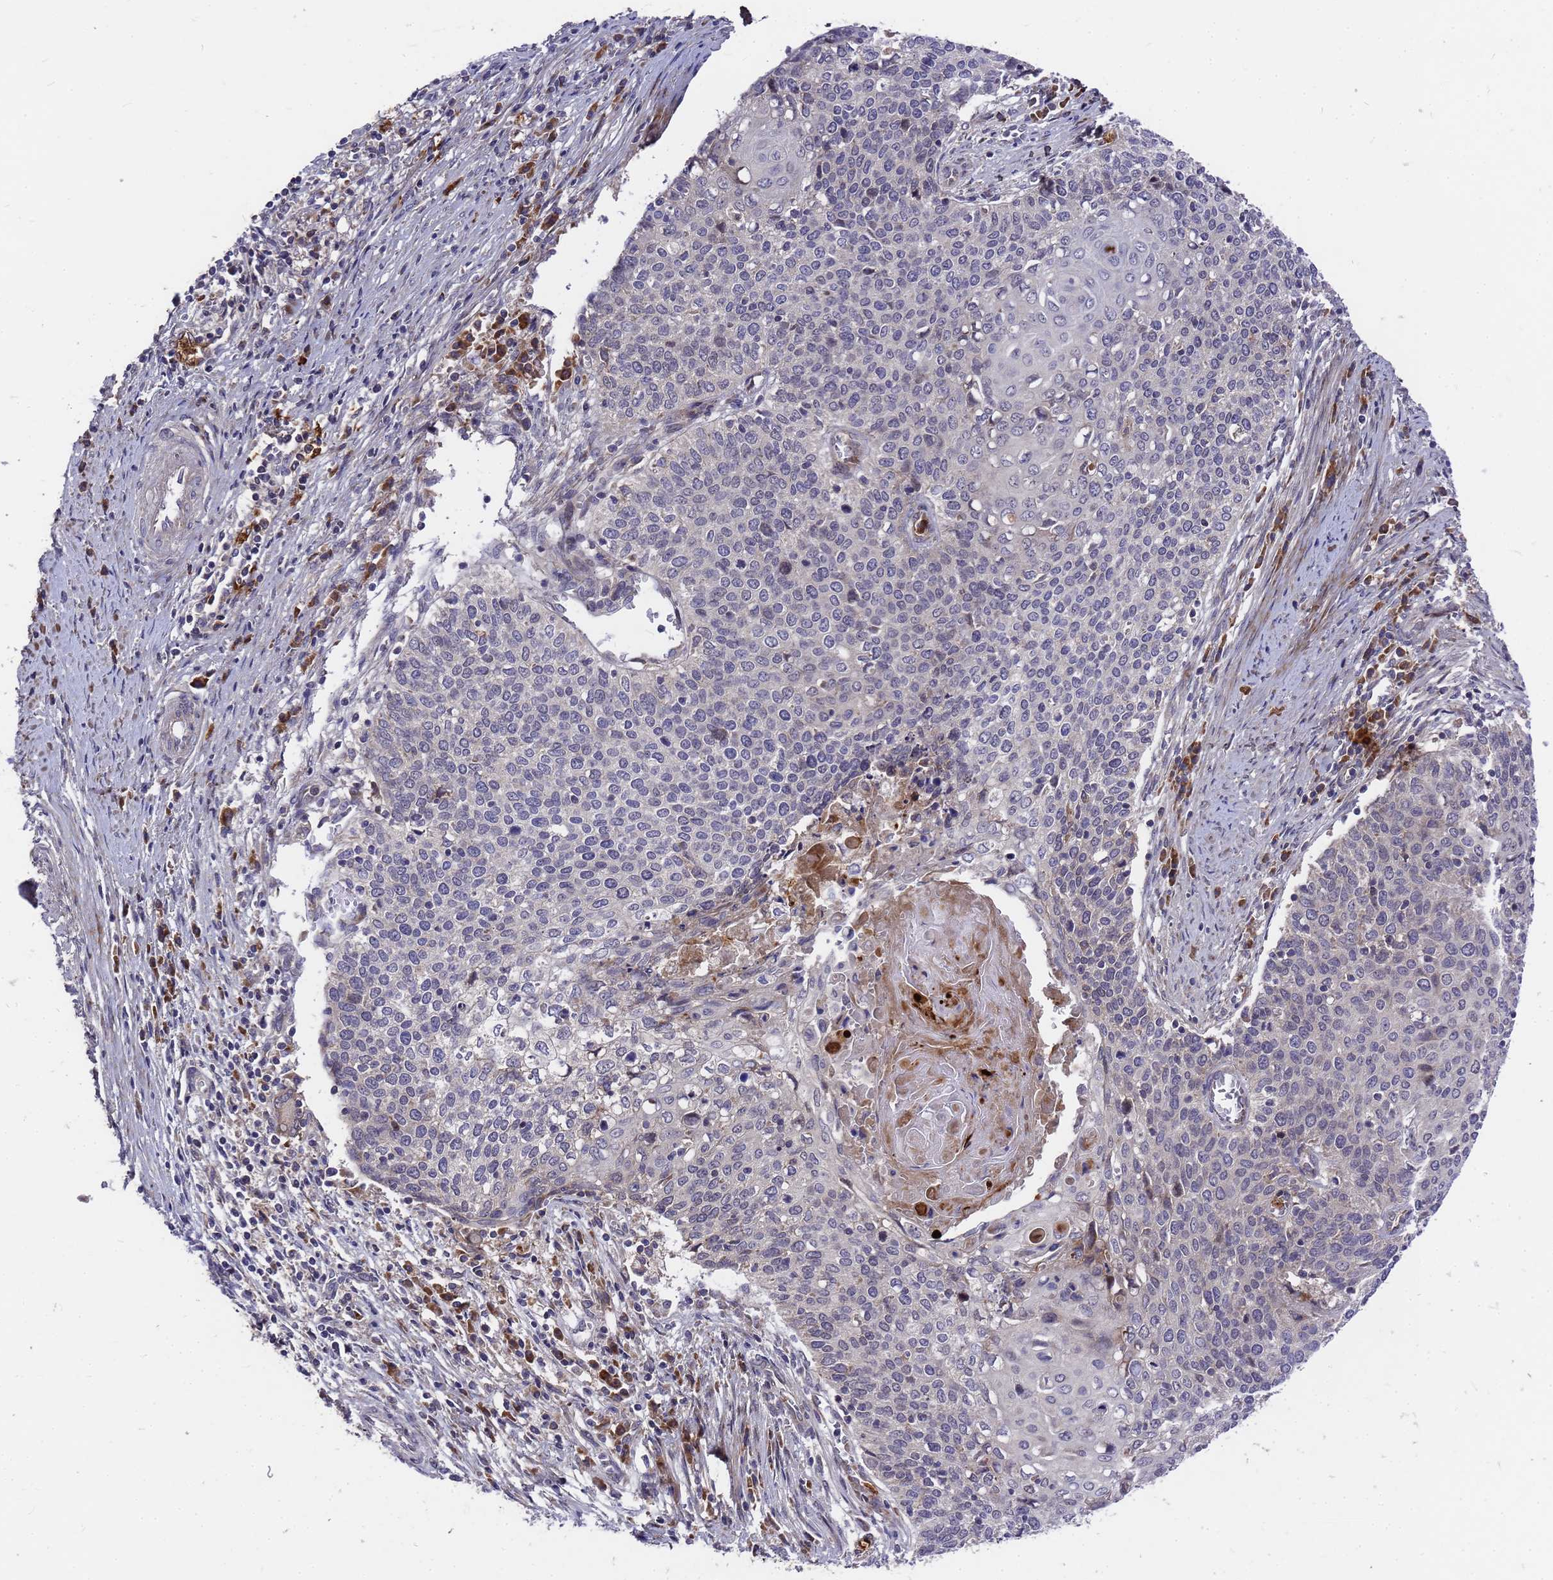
{"staining": {"intensity": "negative", "quantity": "none", "location": "none"}, "tissue": "cervical cancer", "cell_type": "Tumor cells", "image_type": "cancer", "snomed": [{"axis": "morphology", "description": "Squamous cell carcinoma, NOS"}, {"axis": "topography", "description": "Cervix"}], "caption": "Cervical cancer (squamous cell carcinoma) was stained to show a protein in brown. There is no significant expression in tumor cells.", "gene": "ZNF717", "patient": {"sex": "female", "age": 39}}